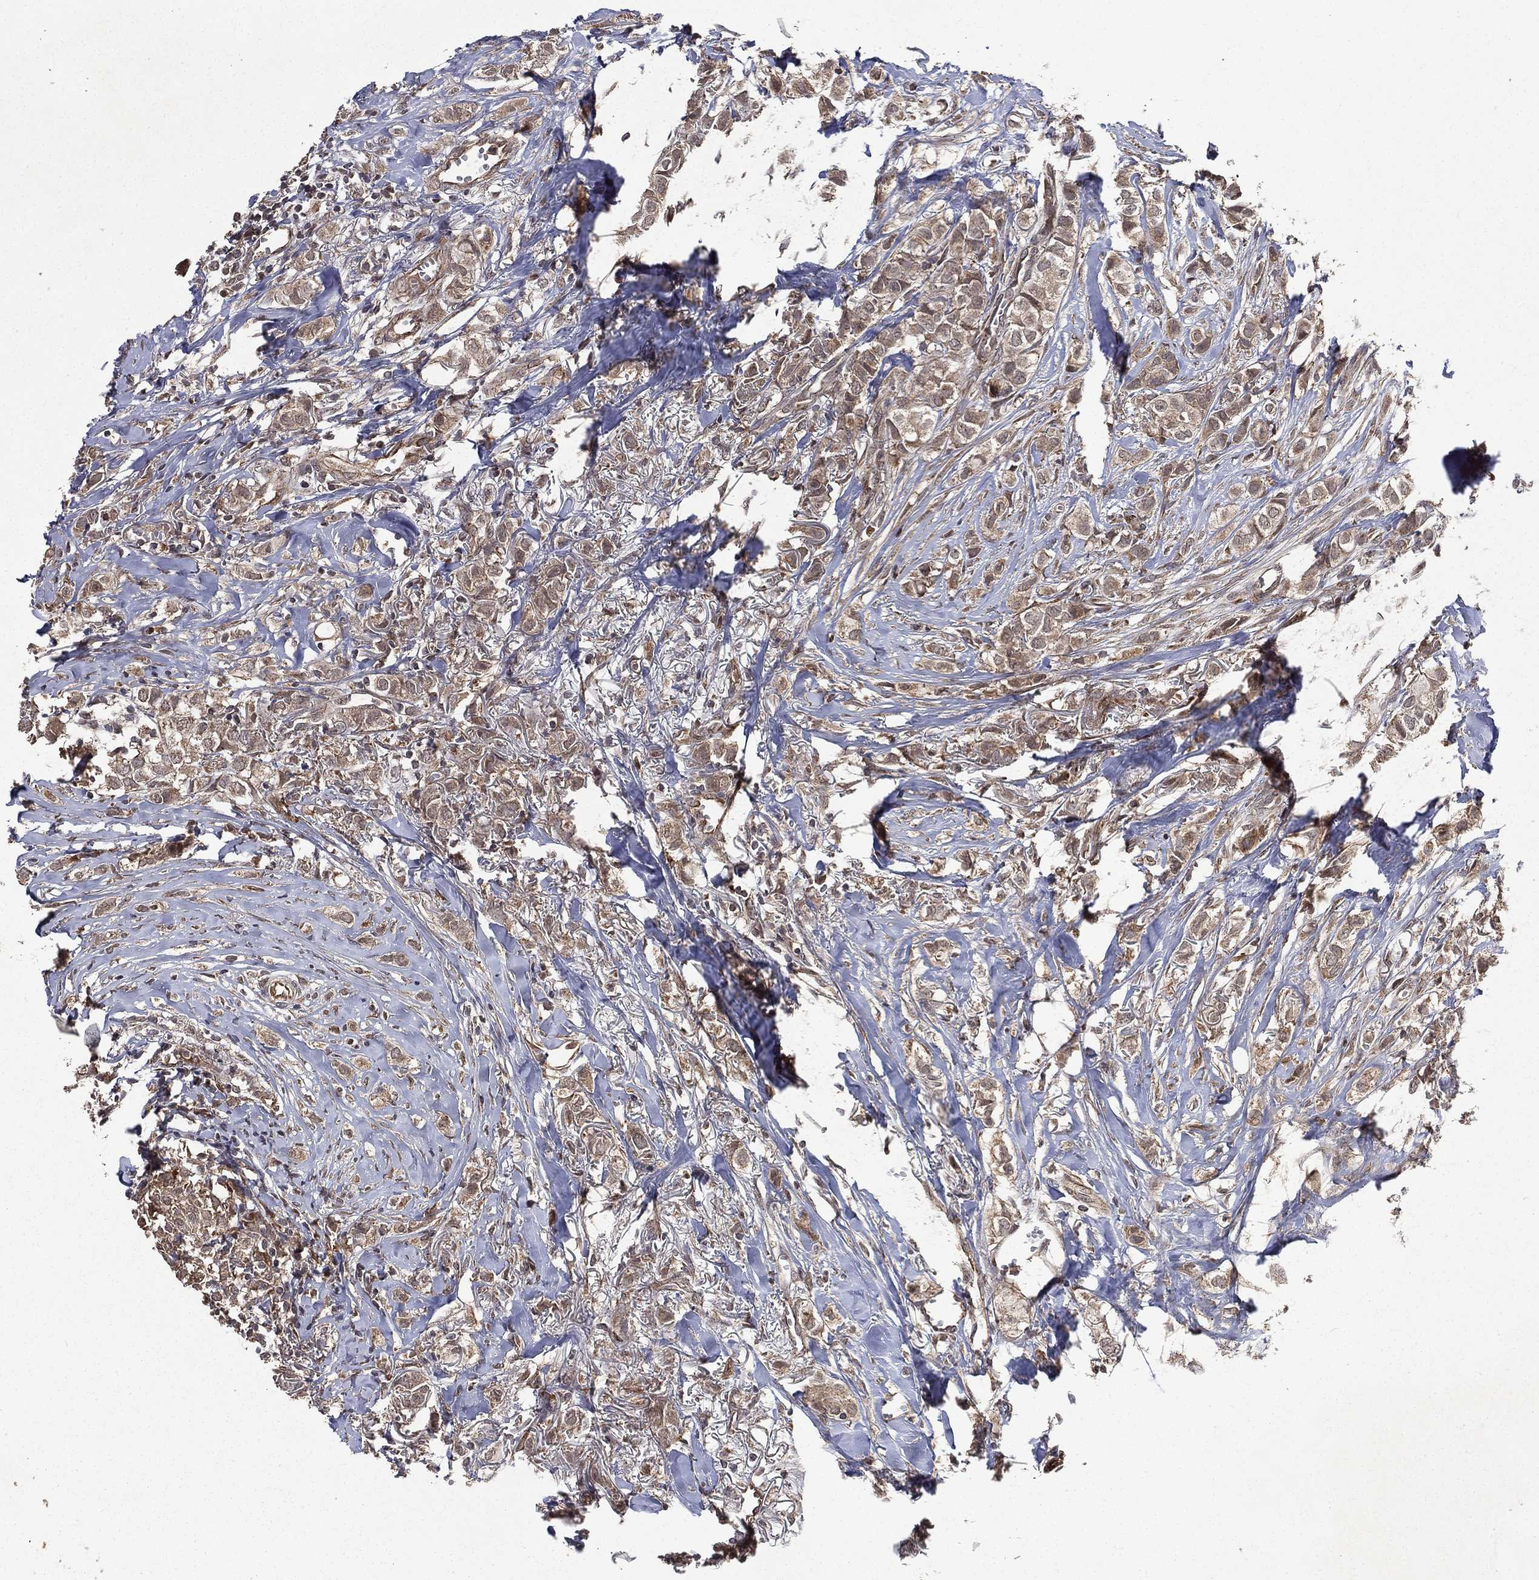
{"staining": {"intensity": "moderate", "quantity": "25%-75%", "location": "cytoplasmic/membranous"}, "tissue": "breast cancer", "cell_type": "Tumor cells", "image_type": "cancer", "snomed": [{"axis": "morphology", "description": "Duct carcinoma"}, {"axis": "topography", "description": "Breast"}], "caption": "A brown stain highlights moderate cytoplasmic/membranous expression of a protein in human breast cancer (infiltrating ductal carcinoma) tumor cells. The staining is performed using DAB (3,3'-diaminobenzidine) brown chromogen to label protein expression. The nuclei are counter-stained blue using hematoxylin.", "gene": "RAB11FIP4", "patient": {"sex": "female", "age": 85}}